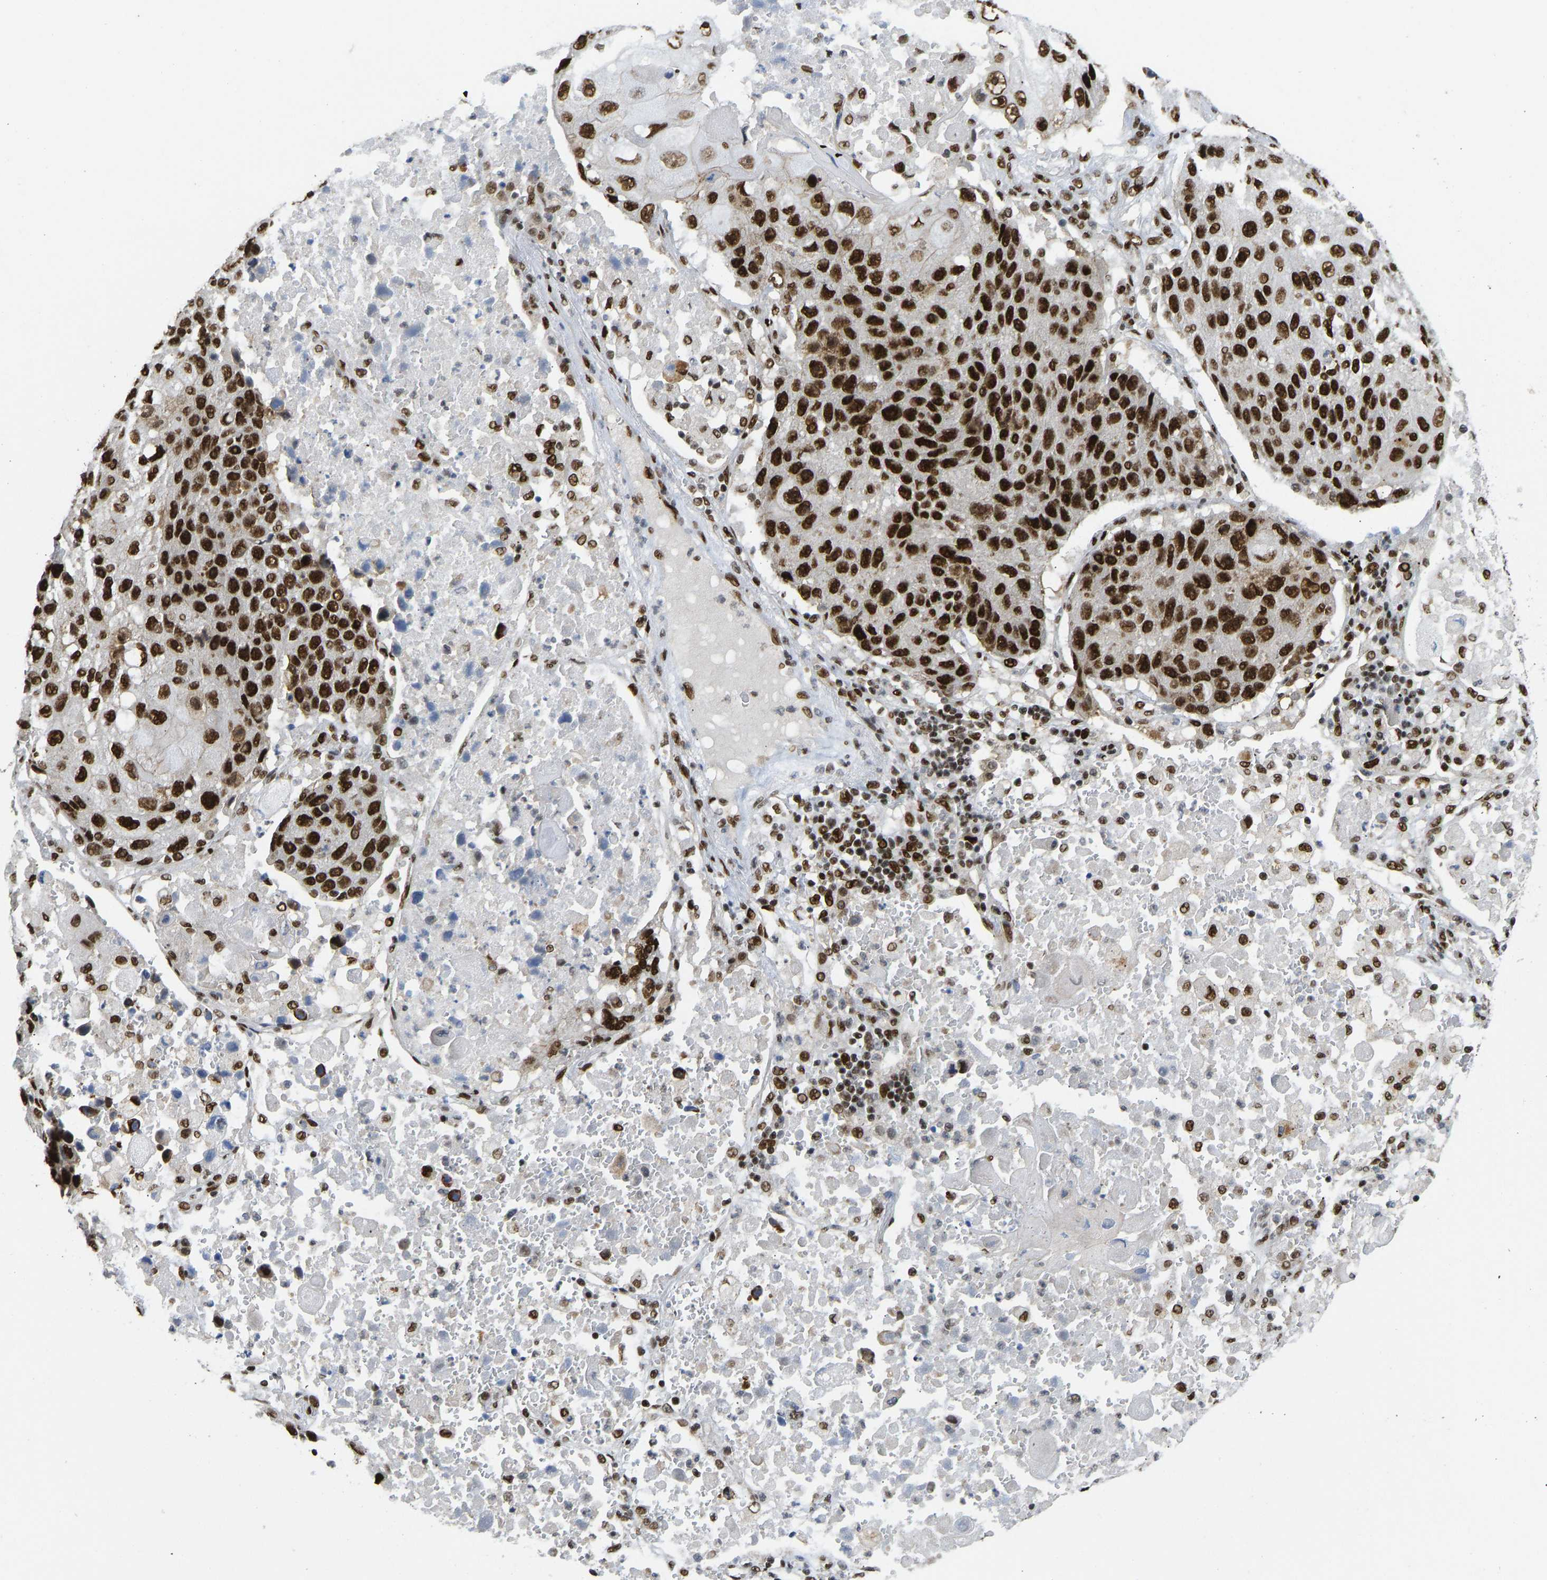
{"staining": {"intensity": "strong", "quantity": ">75%", "location": "nuclear"}, "tissue": "lung cancer", "cell_type": "Tumor cells", "image_type": "cancer", "snomed": [{"axis": "morphology", "description": "Squamous cell carcinoma, NOS"}, {"axis": "topography", "description": "Lung"}], "caption": "This is a micrograph of IHC staining of lung squamous cell carcinoma, which shows strong positivity in the nuclear of tumor cells.", "gene": "FOXK1", "patient": {"sex": "male", "age": 61}}